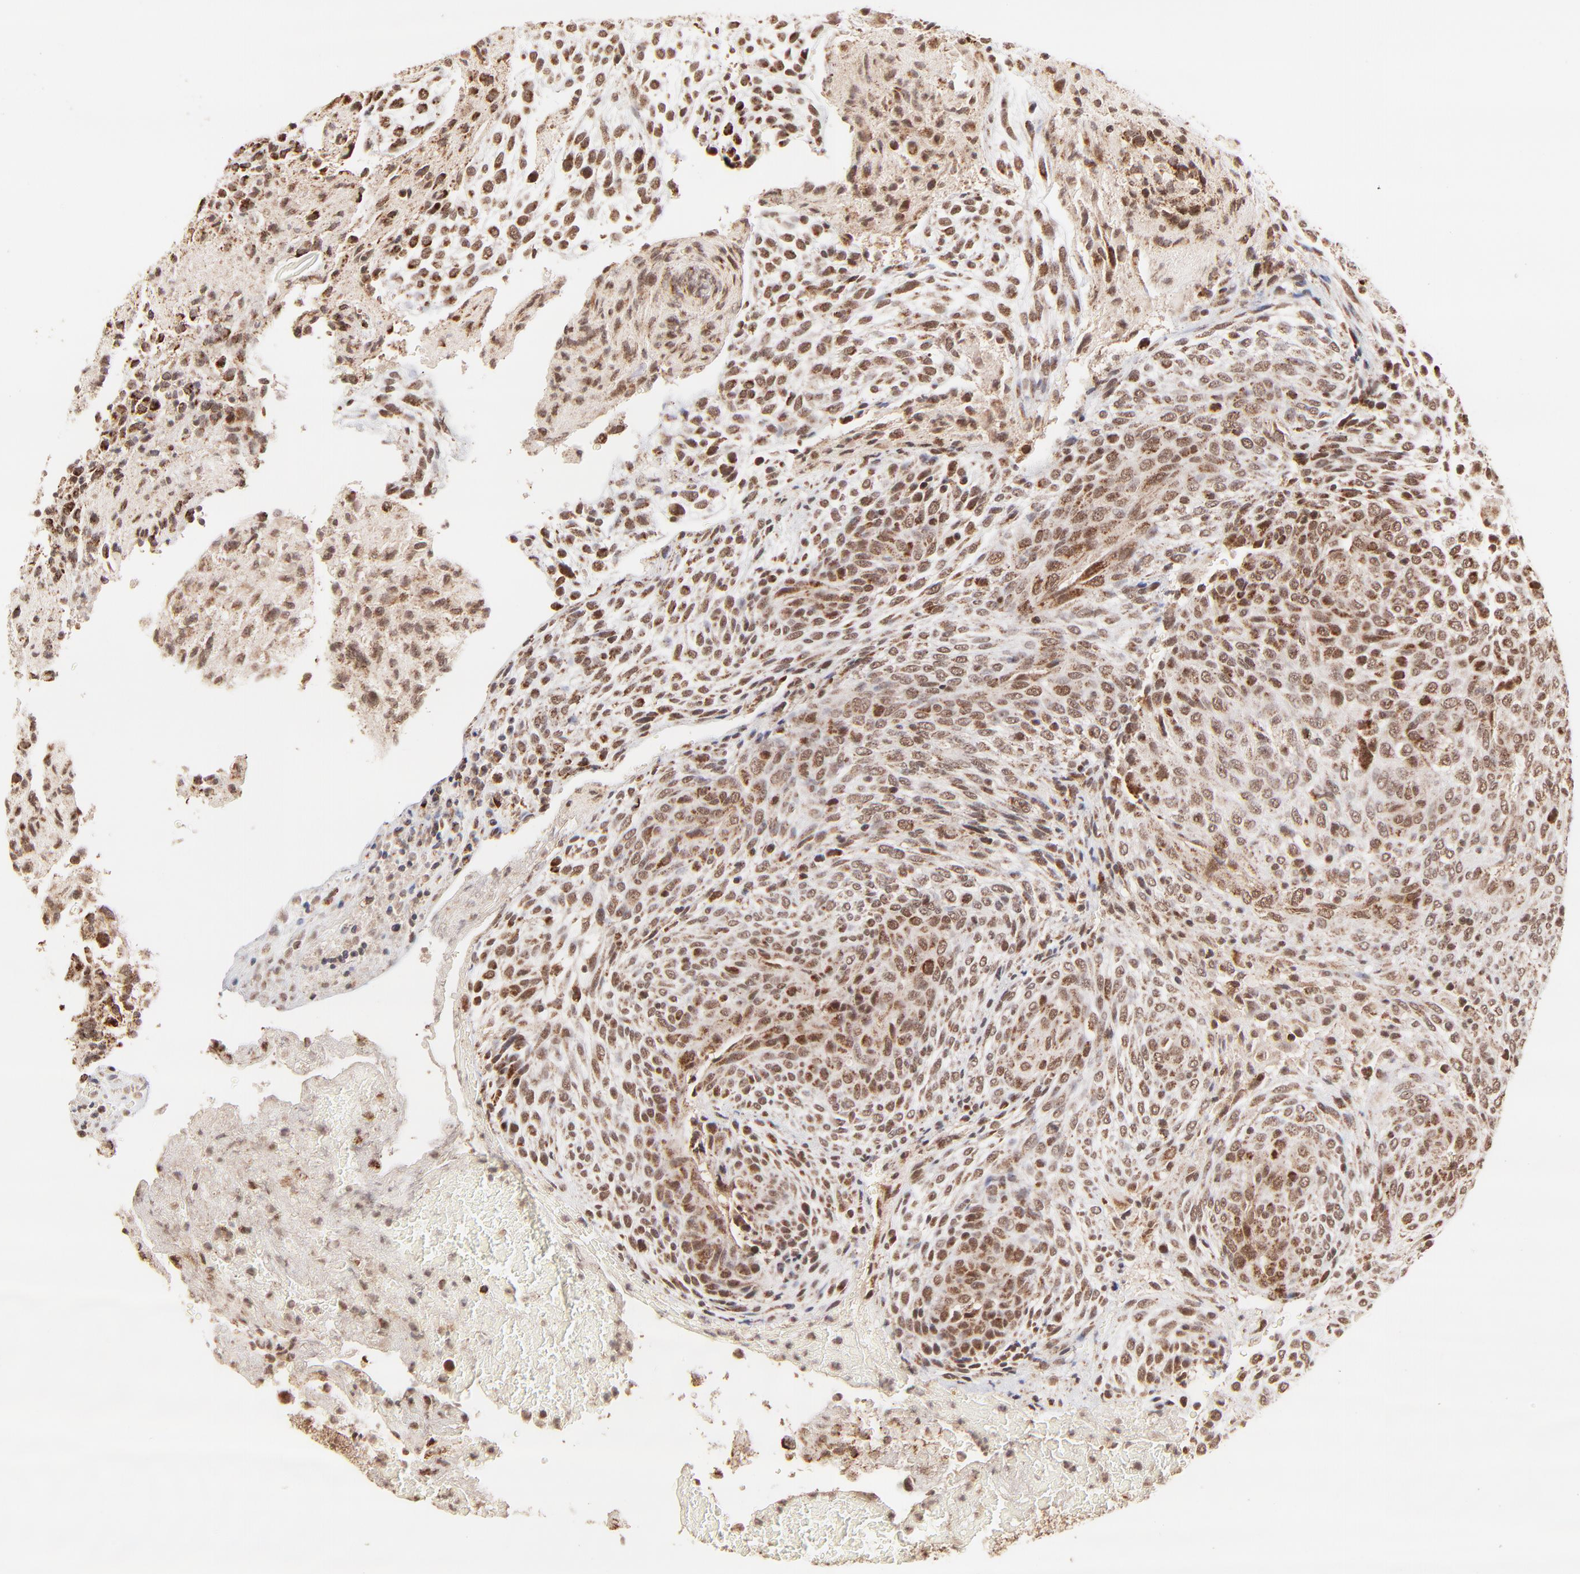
{"staining": {"intensity": "strong", "quantity": ">75%", "location": "cytoplasmic/membranous,nuclear"}, "tissue": "glioma", "cell_type": "Tumor cells", "image_type": "cancer", "snomed": [{"axis": "morphology", "description": "Glioma, malignant, High grade"}, {"axis": "topography", "description": "Cerebral cortex"}], "caption": "Immunohistochemical staining of human glioma demonstrates strong cytoplasmic/membranous and nuclear protein staining in about >75% of tumor cells.", "gene": "MED15", "patient": {"sex": "female", "age": 55}}